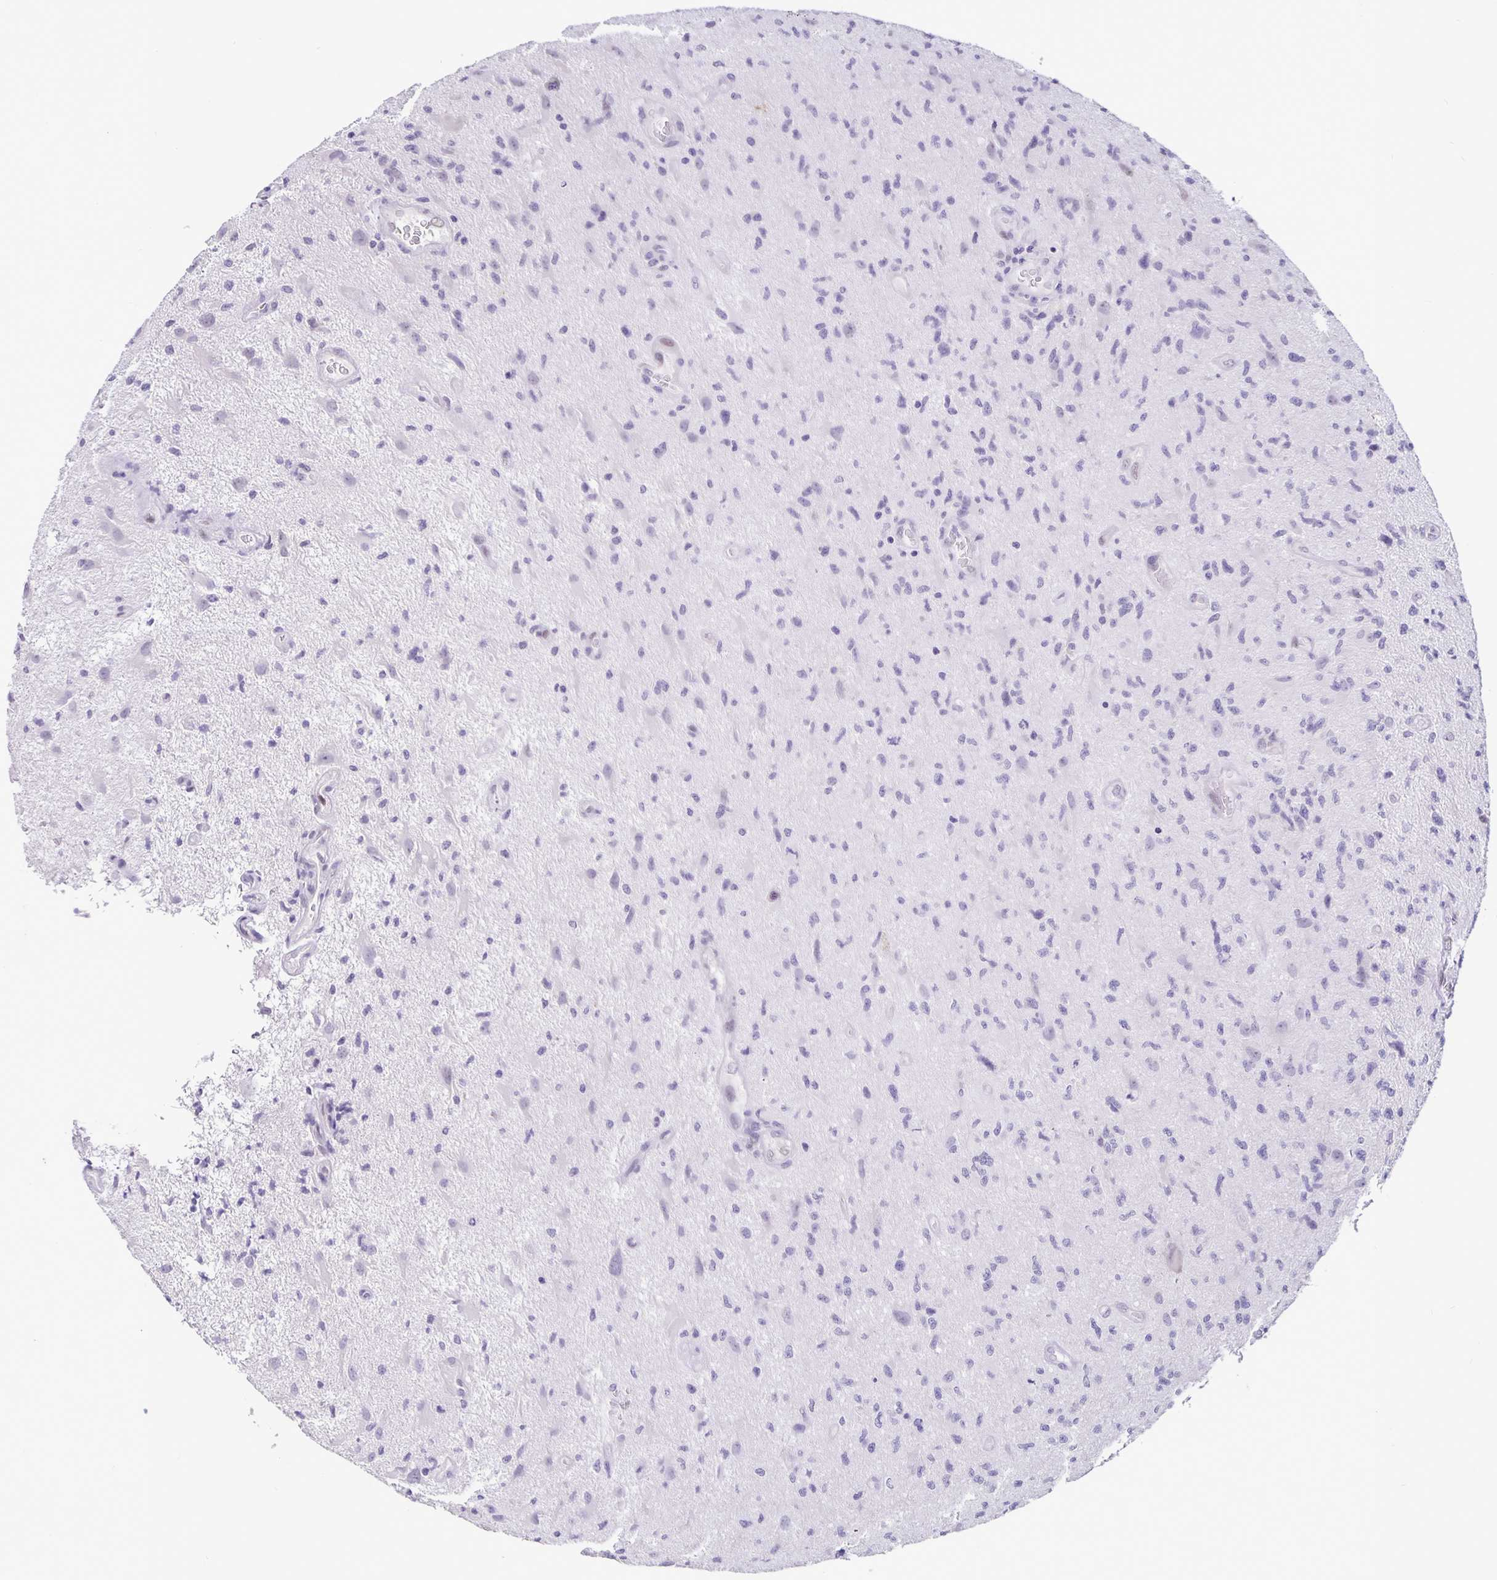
{"staining": {"intensity": "negative", "quantity": "none", "location": "none"}, "tissue": "glioma", "cell_type": "Tumor cells", "image_type": "cancer", "snomed": [{"axis": "morphology", "description": "Glioma, malignant, High grade"}, {"axis": "topography", "description": "Brain"}], "caption": "A micrograph of human malignant glioma (high-grade) is negative for staining in tumor cells.", "gene": "FOSL2", "patient": {"sex": "male", "age": 67}}